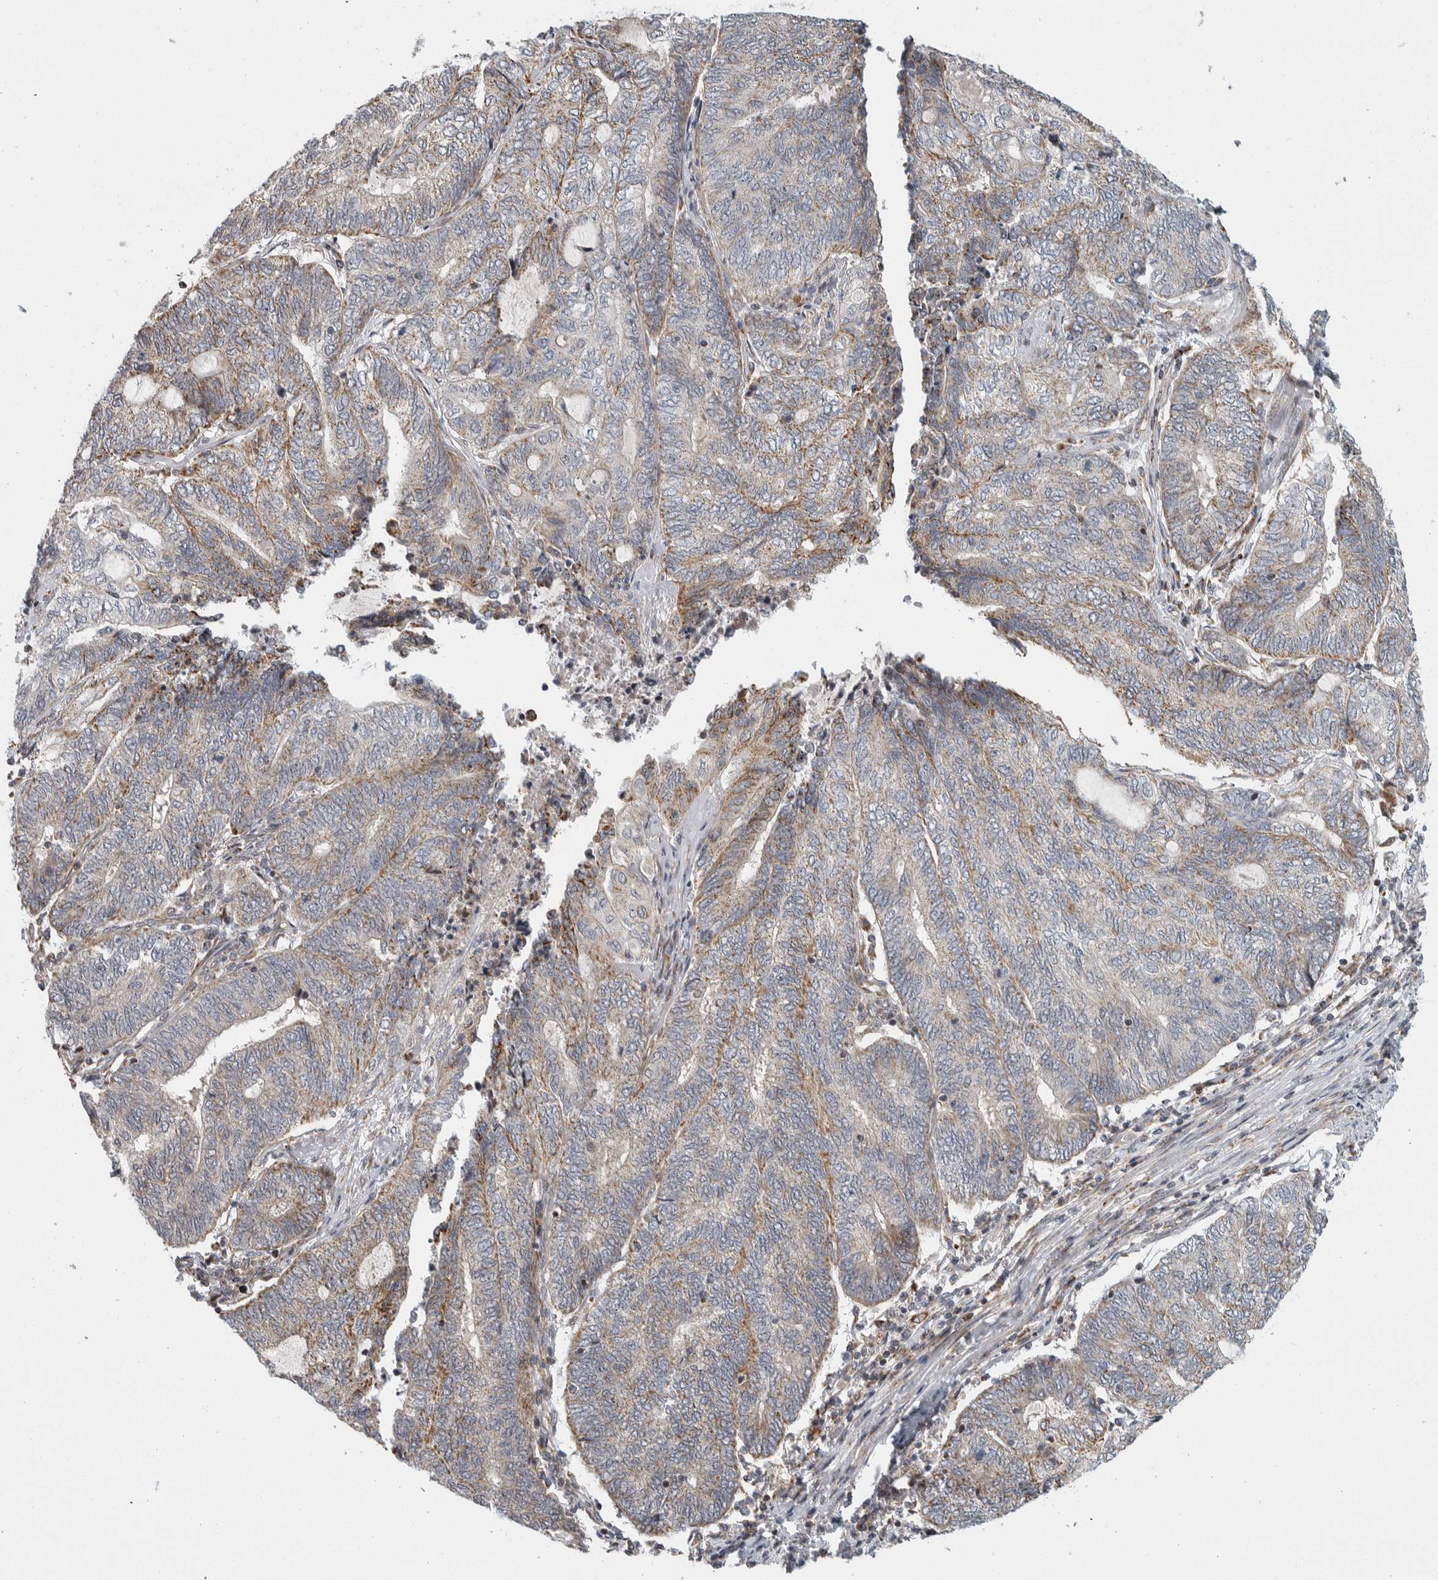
{"staining": {"intensity": "moderate", "quantity": "25%-75%", "location": "cytoplasmic/membranous"}, "tissue": "endometrial cancer", "cell_type": "Tumor cells", "image_type": "cancer", "snomed": [{"axis": "morphology", "description": "Adenocarcinoma, NOS"}, {"axis": "topography", "description": "Uterus"}, {"axis": "topography", "description": "Endometrium"}], "caption": "Endometrial cancer (adenocarcinoma) stained with IHC shows moderate cytoplasmic/membranous expression in approximately 25%-75% of tumor cells. The staining is performed using DAB (3,3'-diaminobenzidine) brown chromogen to label protein expression. The nuclei are counter-stained blue using hematoxylin.", "gene": "AFP", "patient": {"sex": "female", "age": 70}}